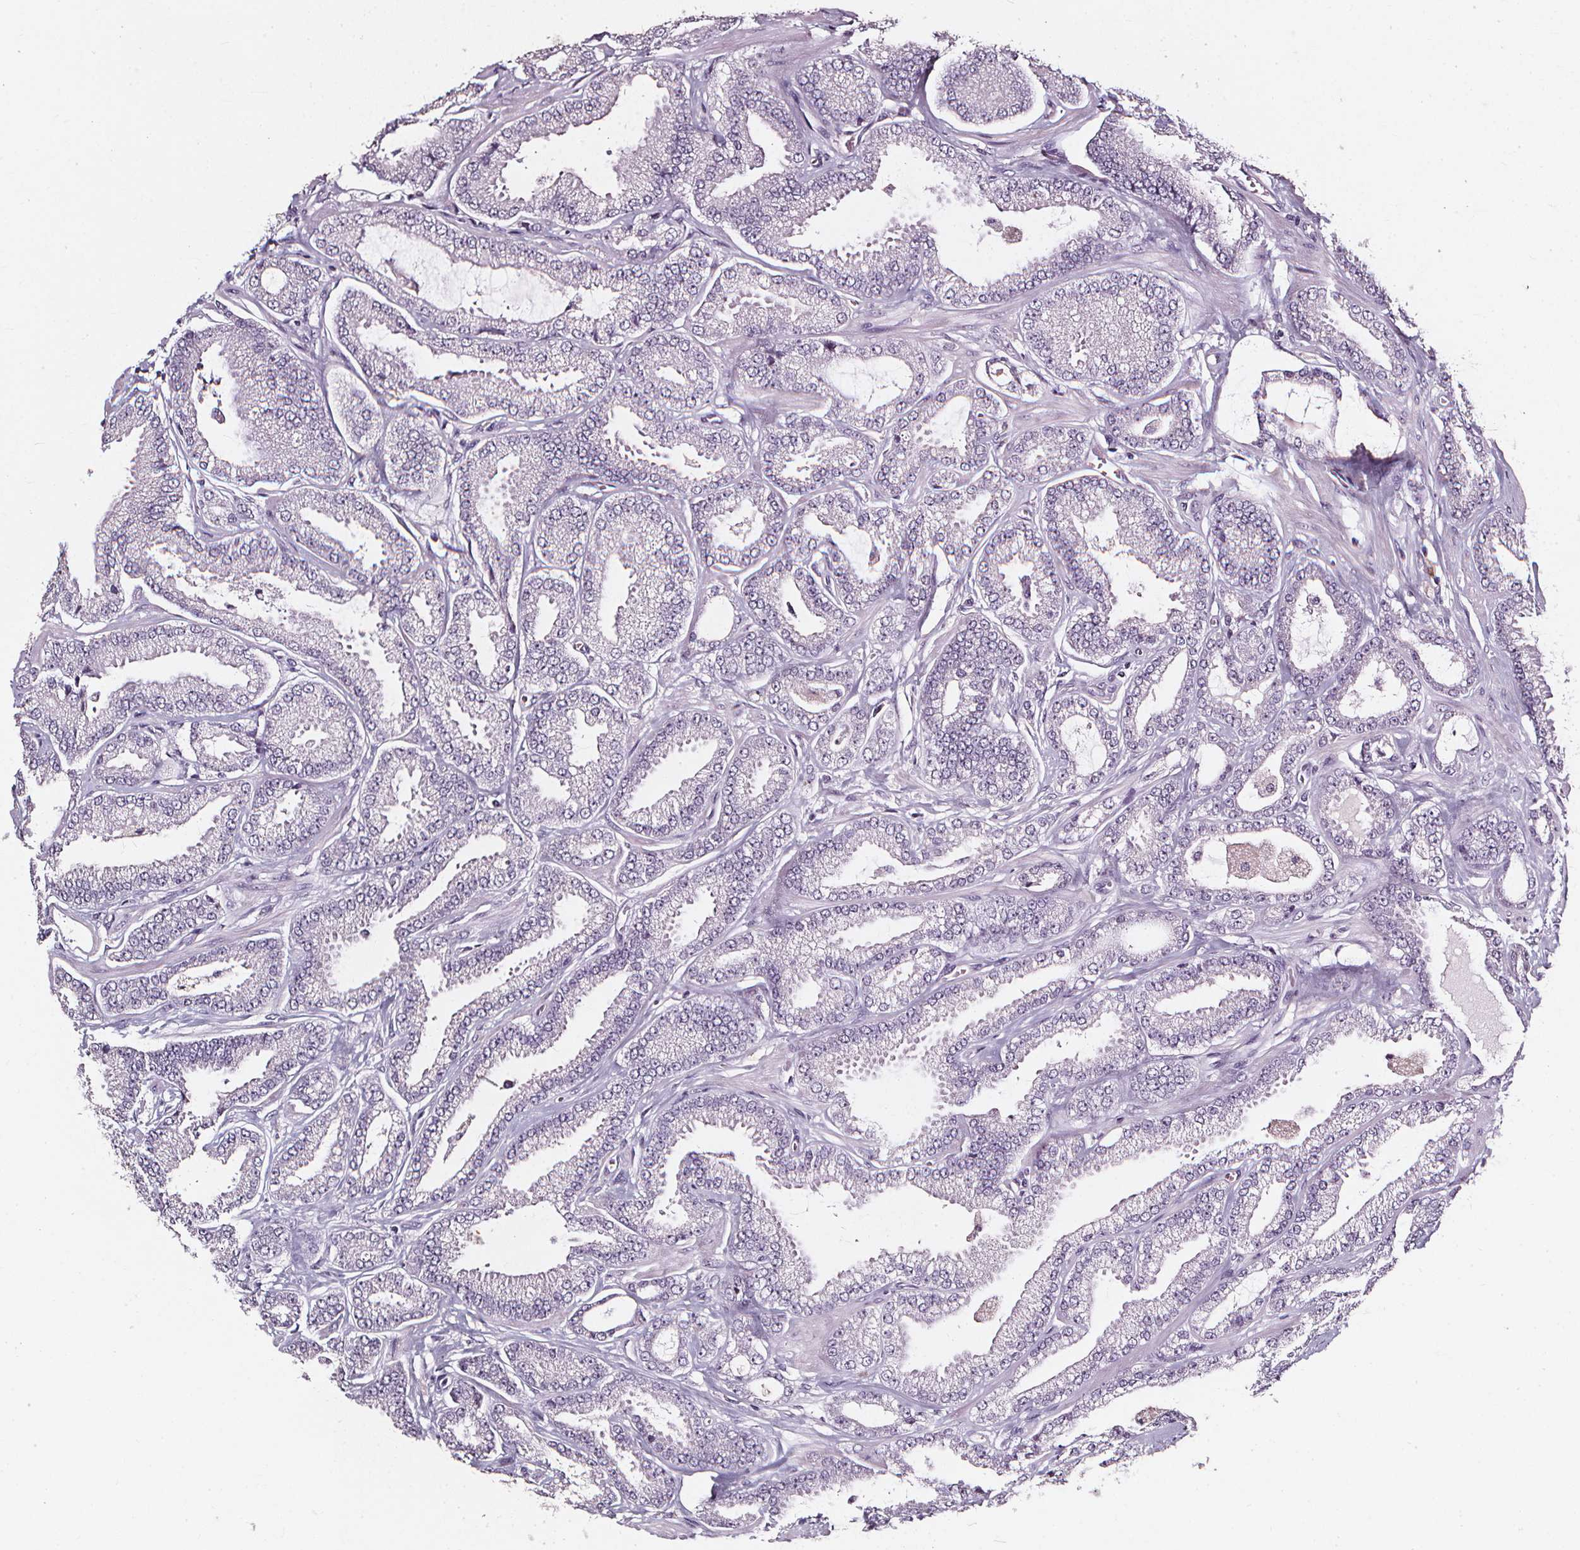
{"staining": {"intensity": "negative", "quantity": "none", "location": "none"}, "tissue": "prostate cancer", "cell_type": "Tumor cells", "image_type": "cancer", "snomed": [{"axis": "morphology", "description": "Adenocarcinoma, Low grade"}, {"axis": "topography", "description": "Prostate"}], "caption": "A high-resolution image shows IHC staining of prostate low-grade adenocarcinoma, which exhibits no significant positivity in tumor cells. (Brightfield microscopy of DAB immunohistochemistry (IHC) at high magnification).", "gene": "DEFA5", "patient": {"sex": "male", "age": 55}}